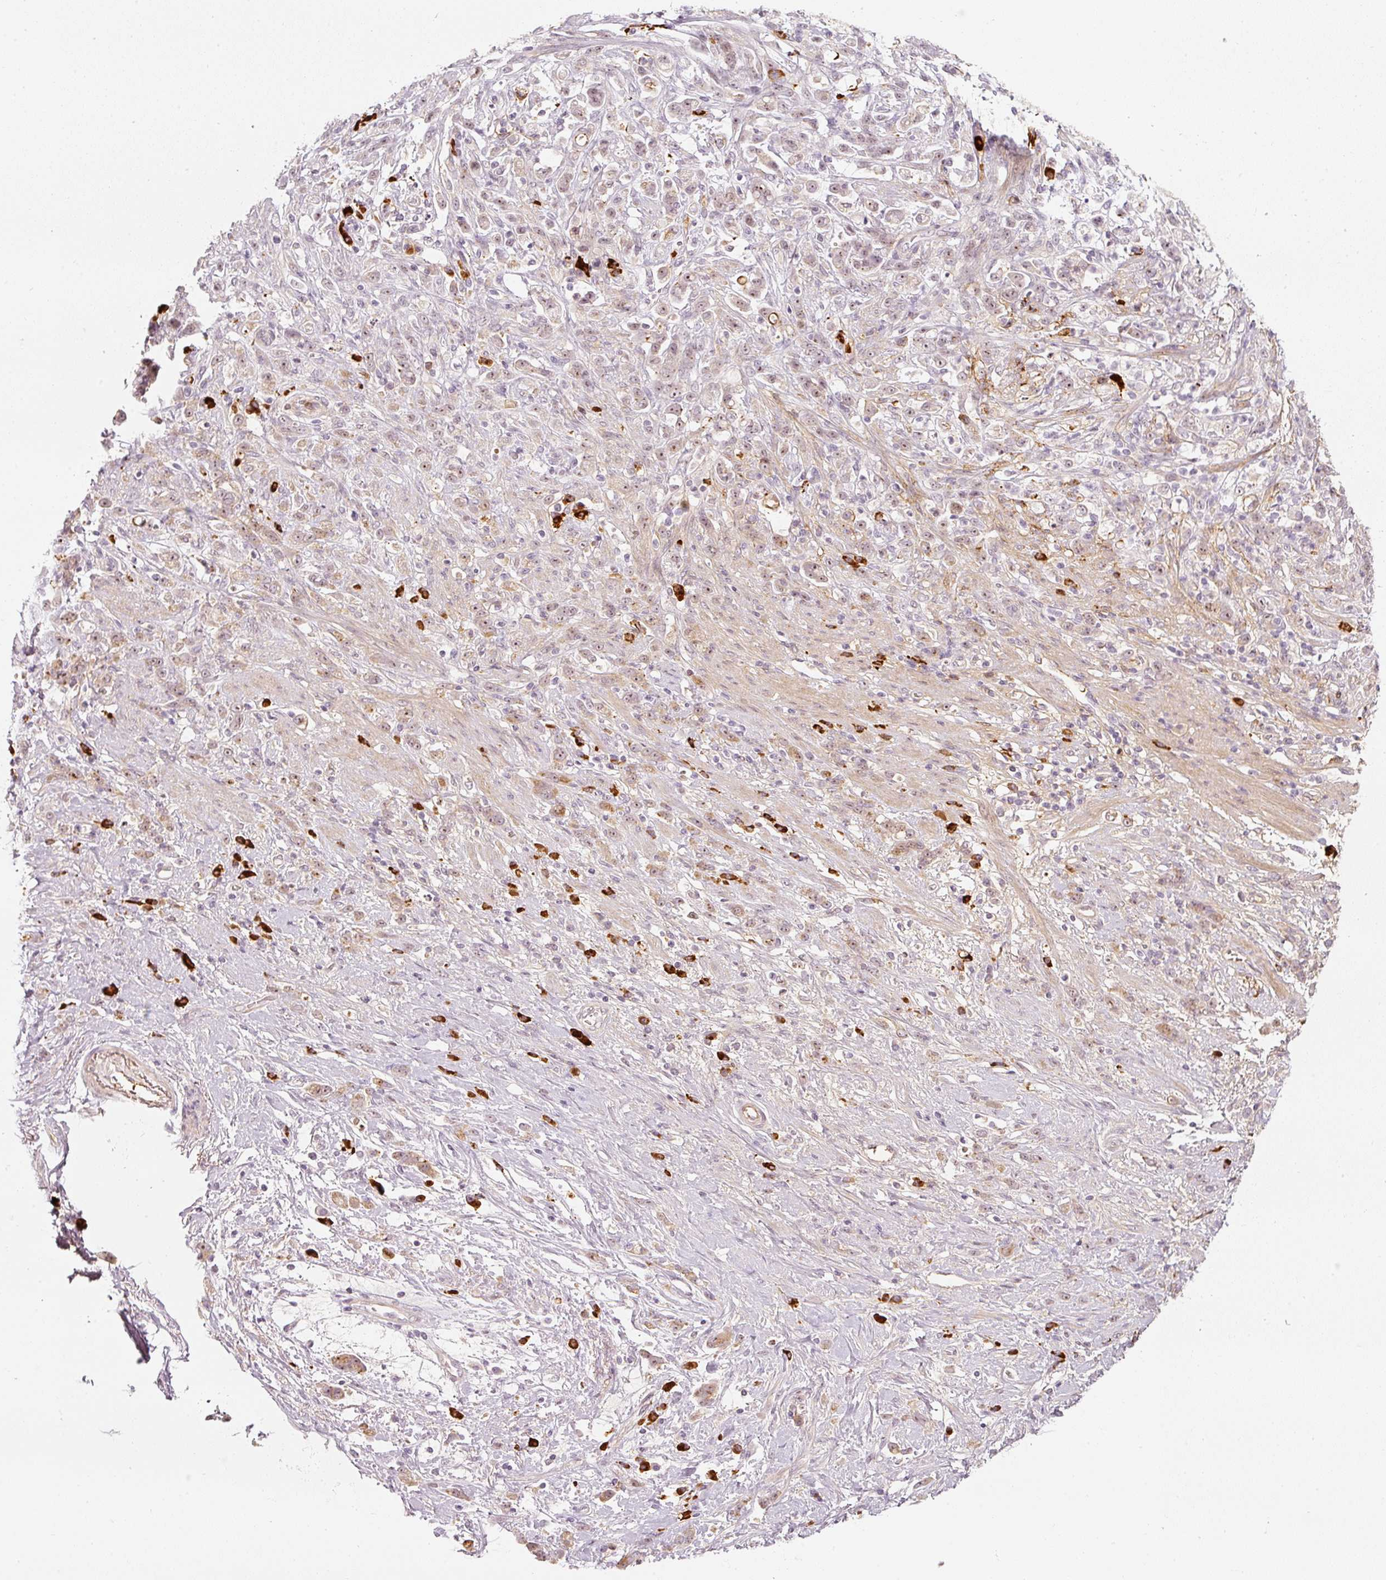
{"staining": {"intensity": "moderate", "quantity": "25%-75%", "location": "cytoplasmic/membranous,nuclear"}, "tissue": "stomach cancer", "cell_type": "Tumor cells", "image_type": "cancer", "snomed": [{"axis": "morphology", "description": "Adenocarcinoma, NOS"}, {"axis": "topography", "description": "Stomach"}], "caption": "Human adenocarcinoma (stomach) stained with a brown dye exhibits moderate cytoplasmic/membranous and nuclear positive positivity in approximately 25%-75% of tumor cells.", "gene": "VCAM1", "patient": {"sex": "female", "age": 60}}